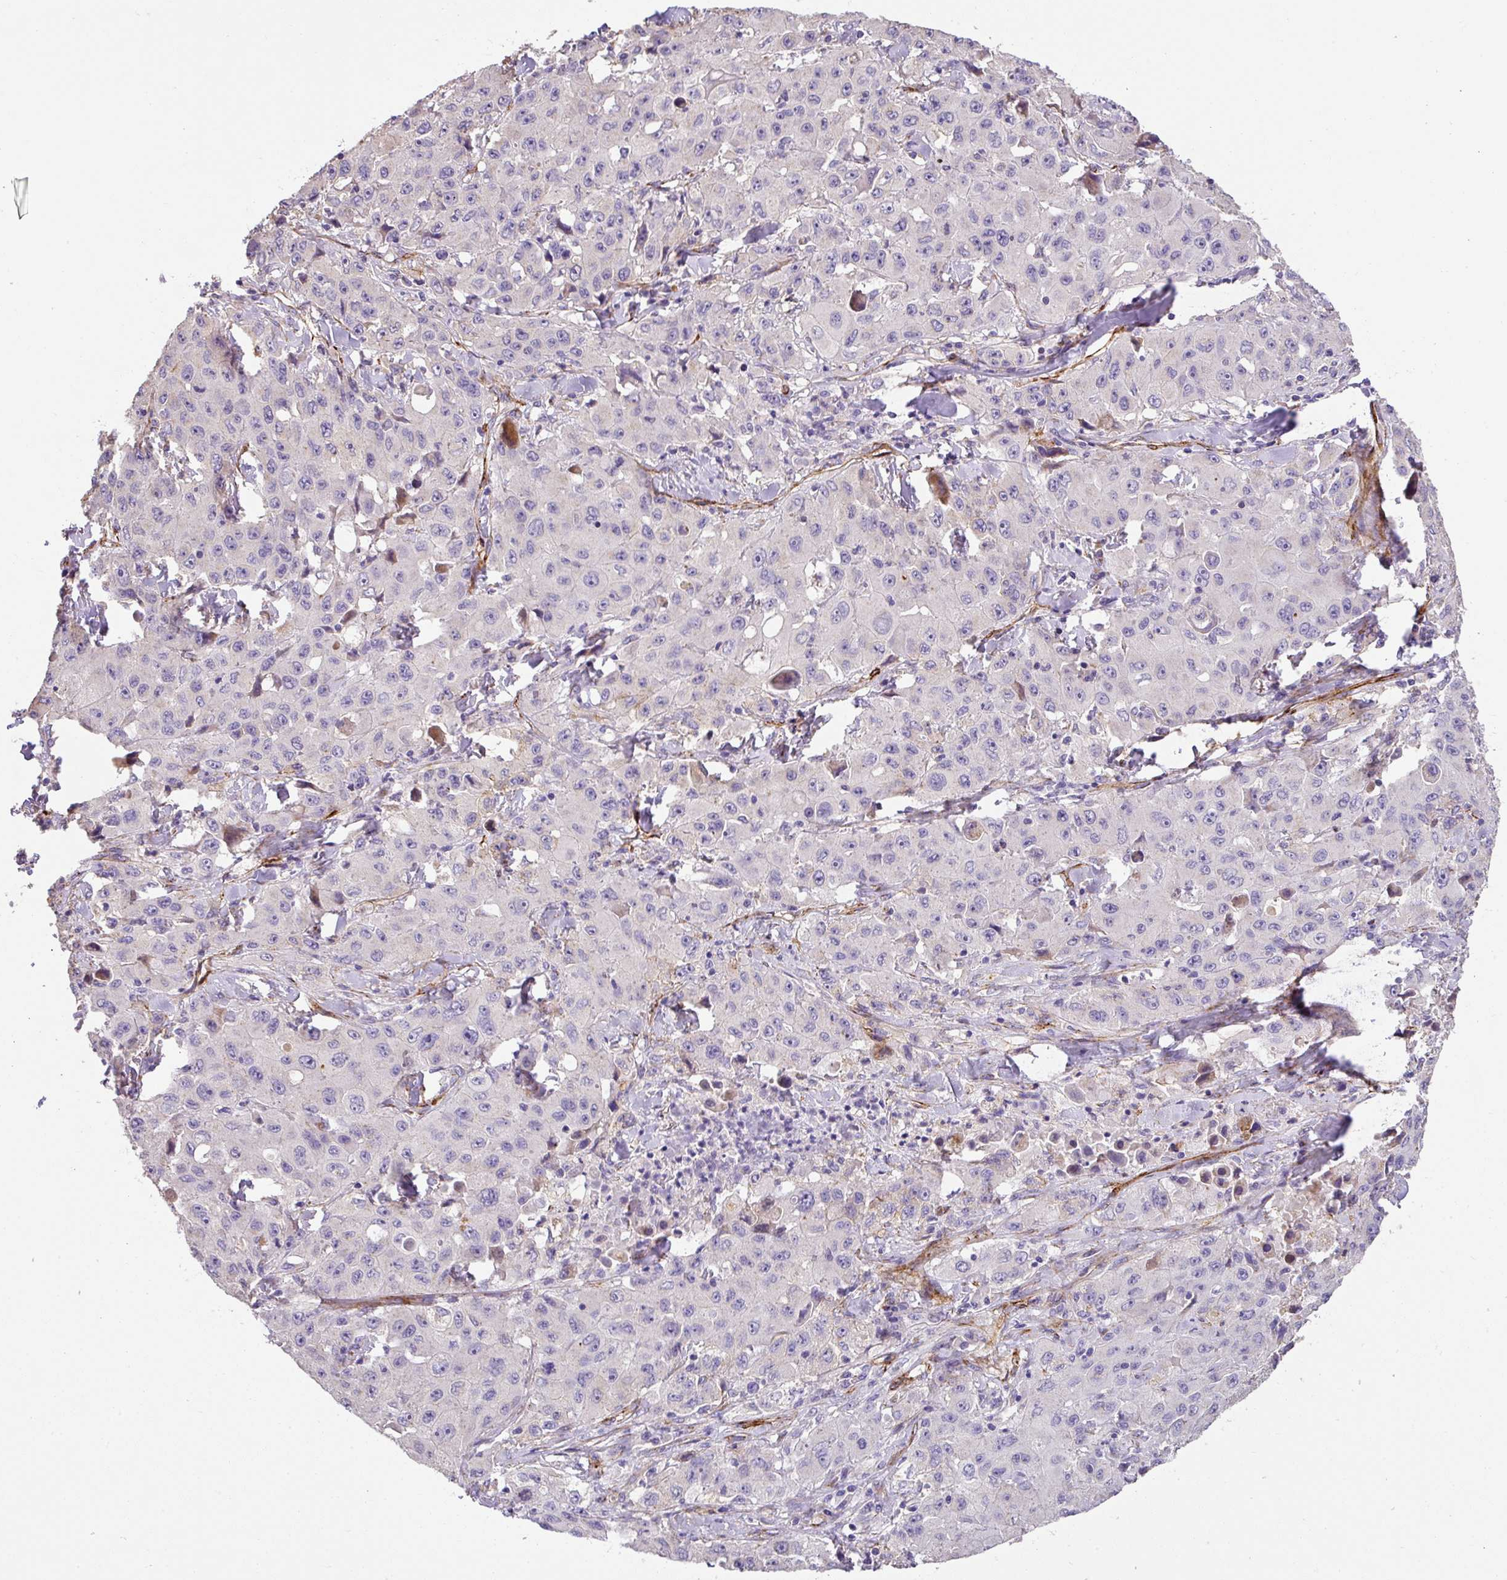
{"staining": {"intensity": "negative", "quantity": "none", "location": "none"}, "tissue": "lung cancer", "cell_type": "Tumor cells", "image_type": "cancer", "snomed": [{"axis": "morphology", "description": "Squamous cell carcinoma, NOS"}, {"axis": "topography", "description": "Lung"}], "caption": "Micrograph shows no protein positivity in tumor cells of lung cancer tissue. The staining is performed using DAB (3,3'-diaminobenzidine) brown chromogen with nuclei counter-stained in using hematoxylin.", "gene": "SLC25A17", "patient": {"sex": "male", "age": 63}}